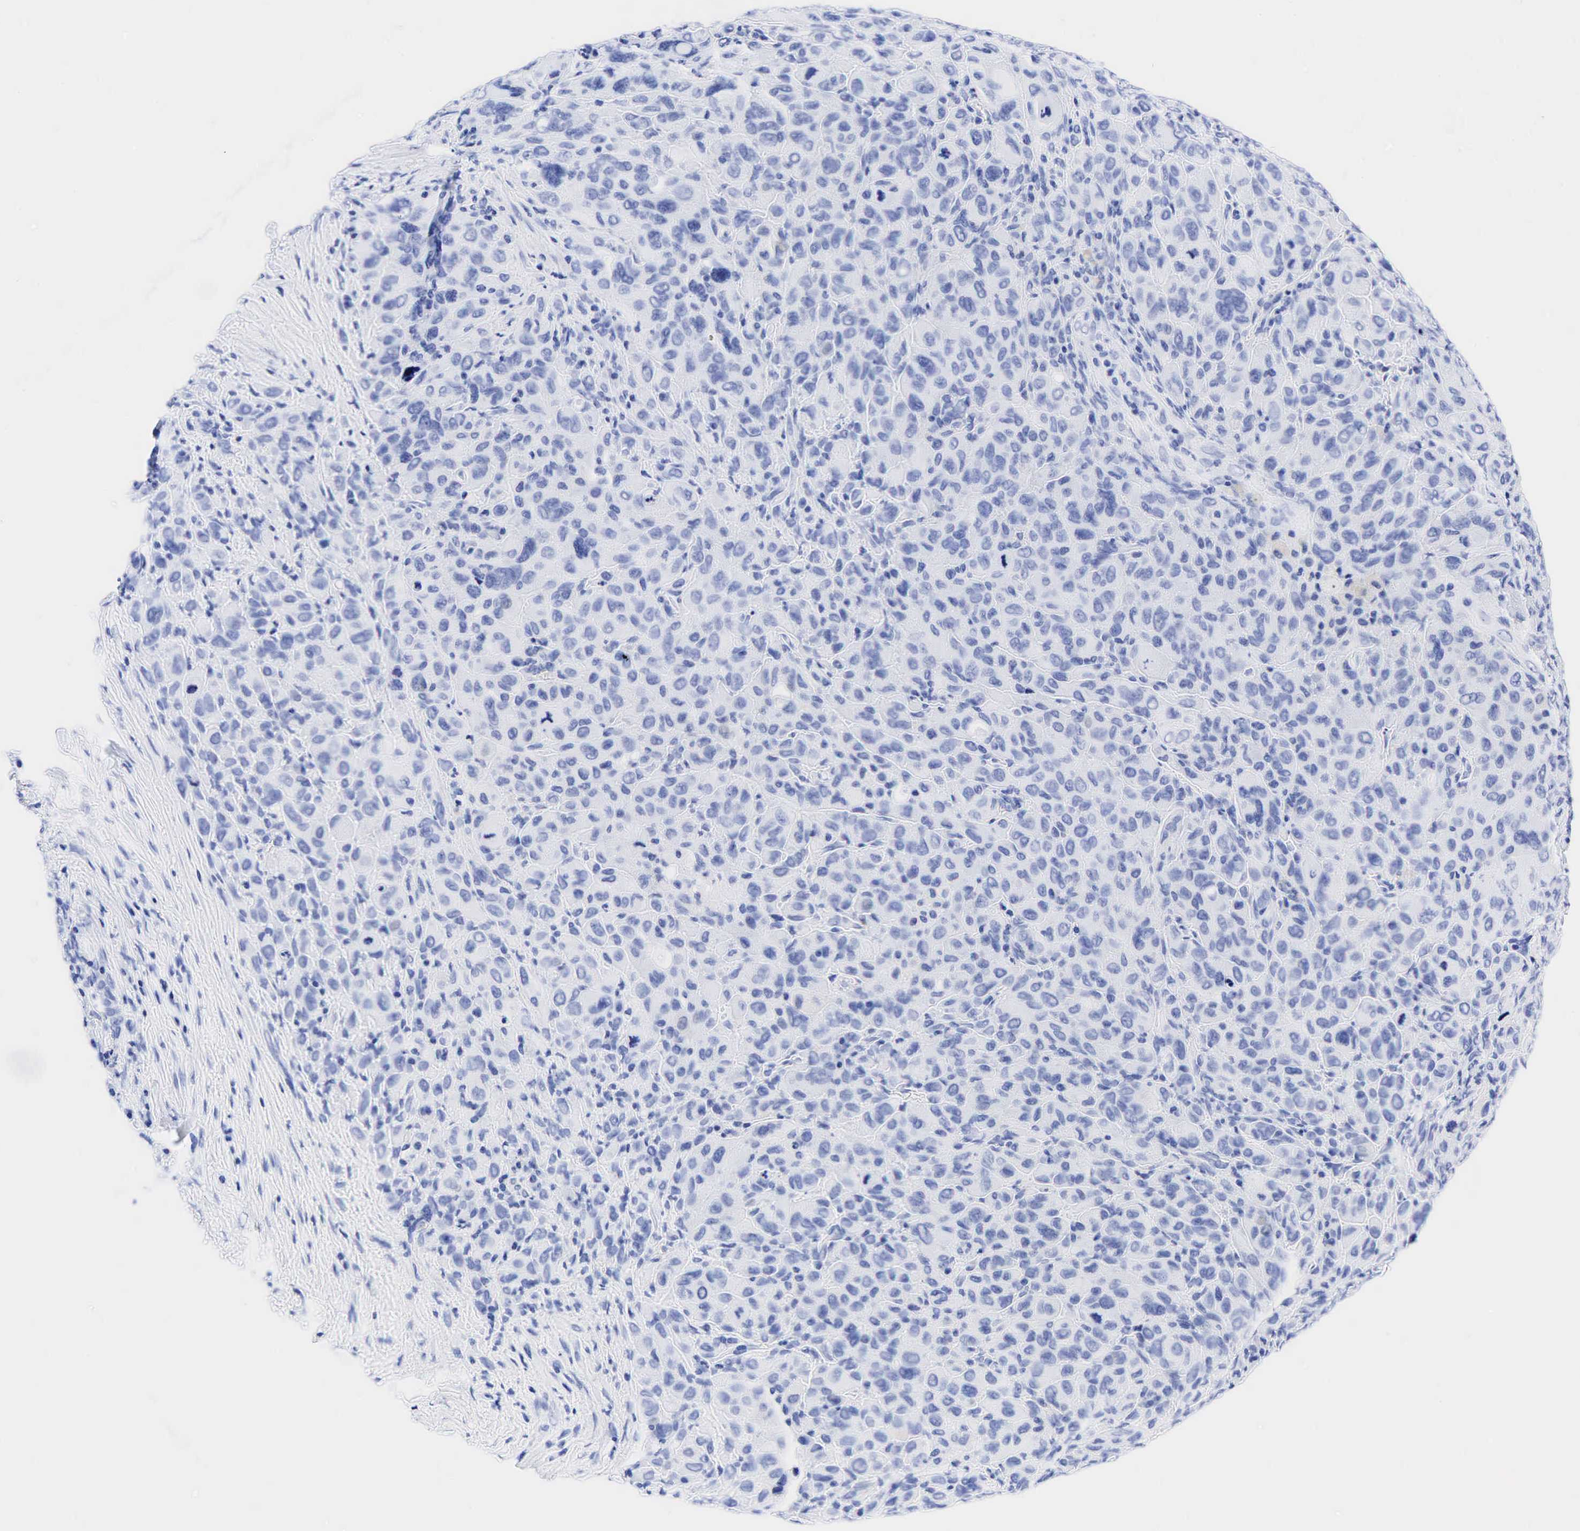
{"staining": {"intensity": "negative", "quantity": "none", "location": "none"}, "tissue": "melanoma", "cell_type": "Tumor cells", "image_type": "cancer", "snomed": [{"axis": "morphology", "description": "Malignant melanoma, Metastatic site"}, {"axis": "topography", "description": "Skin"}], "caption": "IHC histopathology image of human malignant melanoma (metastatic site) stained for a protein (brown), which exhibits no expression in tumor cells.", "gene": "CHGA", "patient": {"sex": "male", "age": 32}}